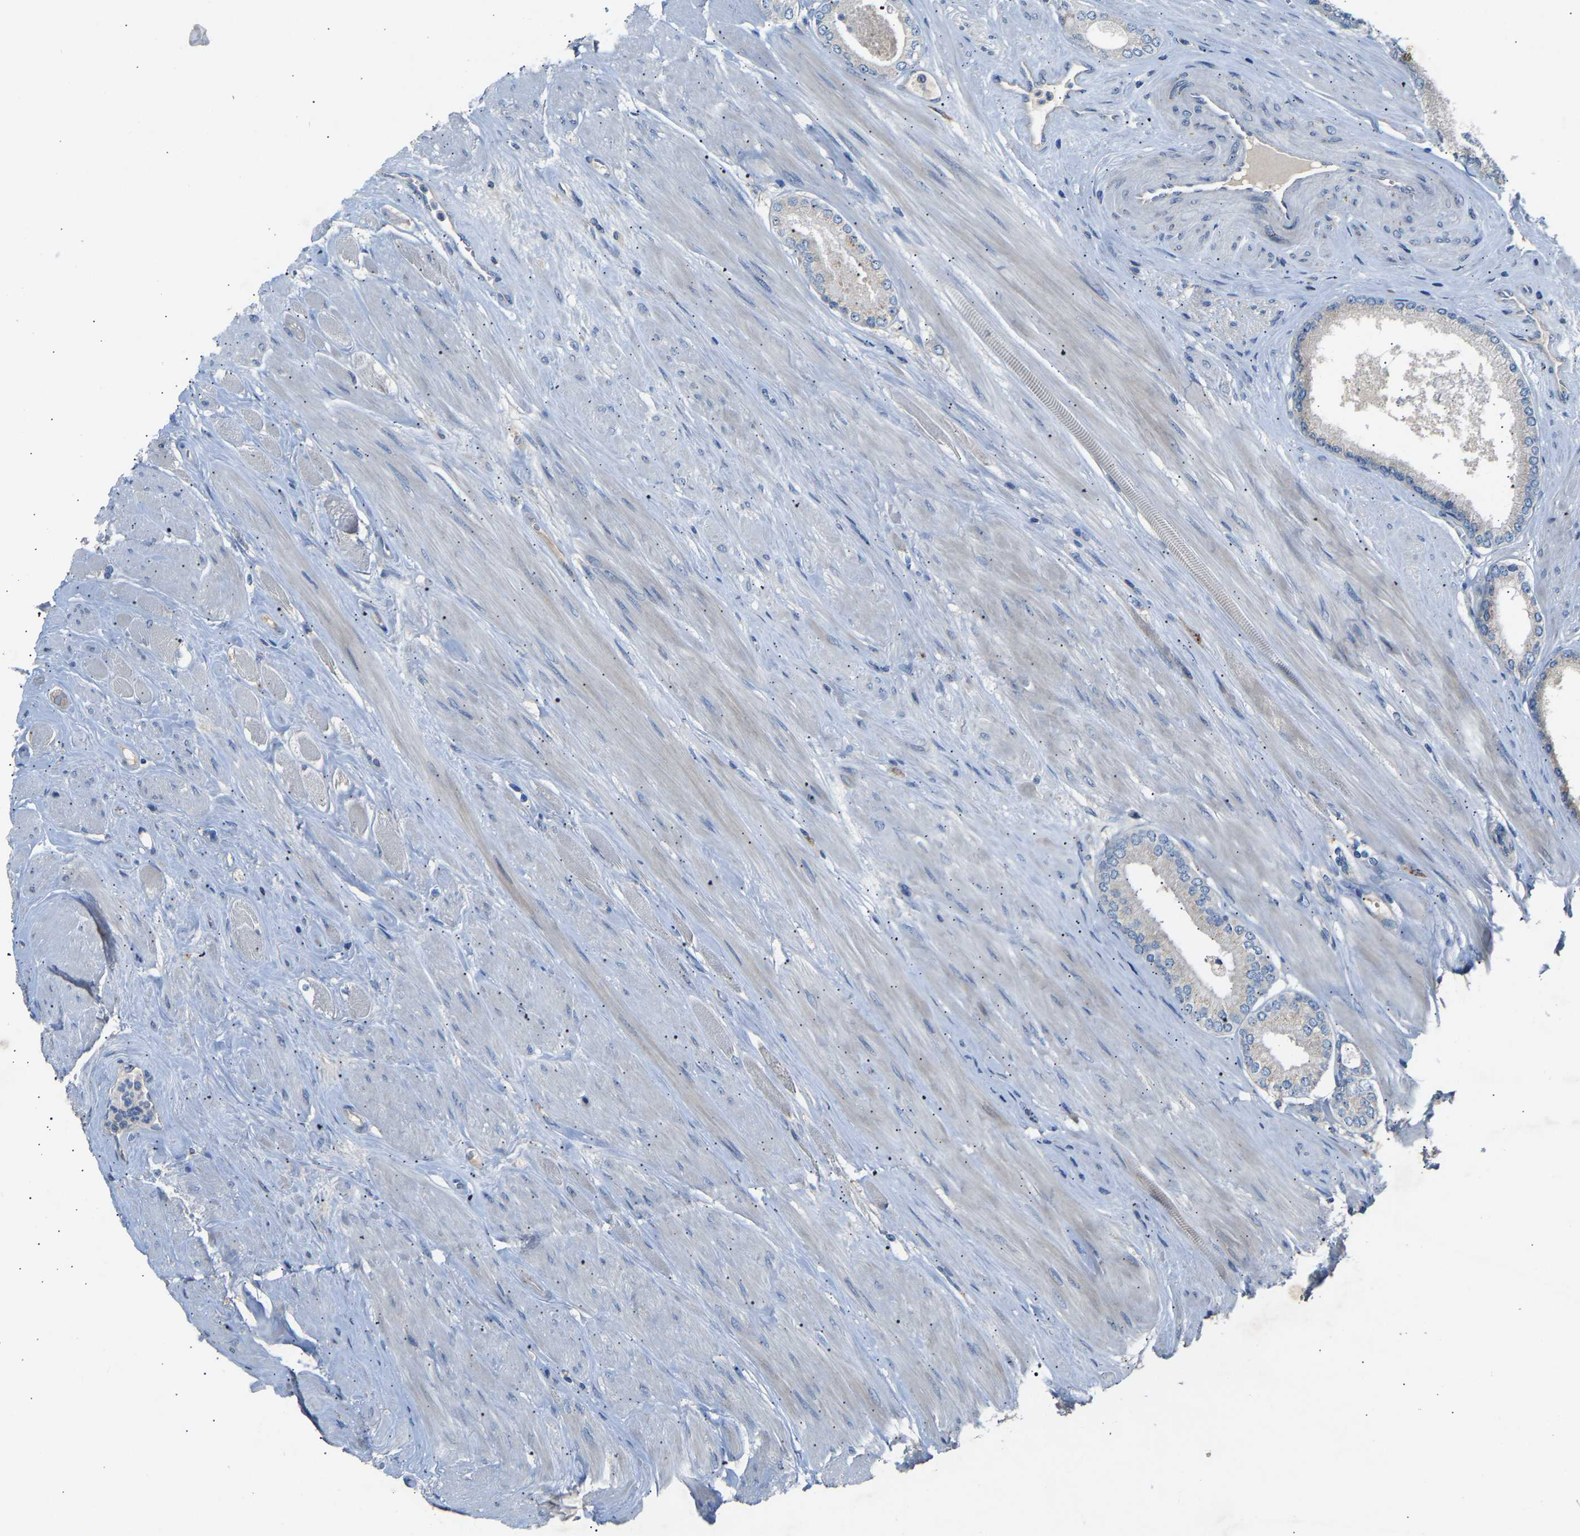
{"staining": {"intensity": "negative", "quantity": "none", "location": "none"}, "tissue": "prostate cancer", "cell_type": "Tumor cells", "image_type": "cancer", "snomed": [{"axis": "morphology", "description": "Adenocarcinoma, High grade"}, {"axis": "topography", "description": "Prostate"}], "caption": "Tumor cells show no significant staining in prostate cancer (high-grade adenocarcinoma).", "gene": "RGP1", "patient": {"sex": "male", "age": 61}}